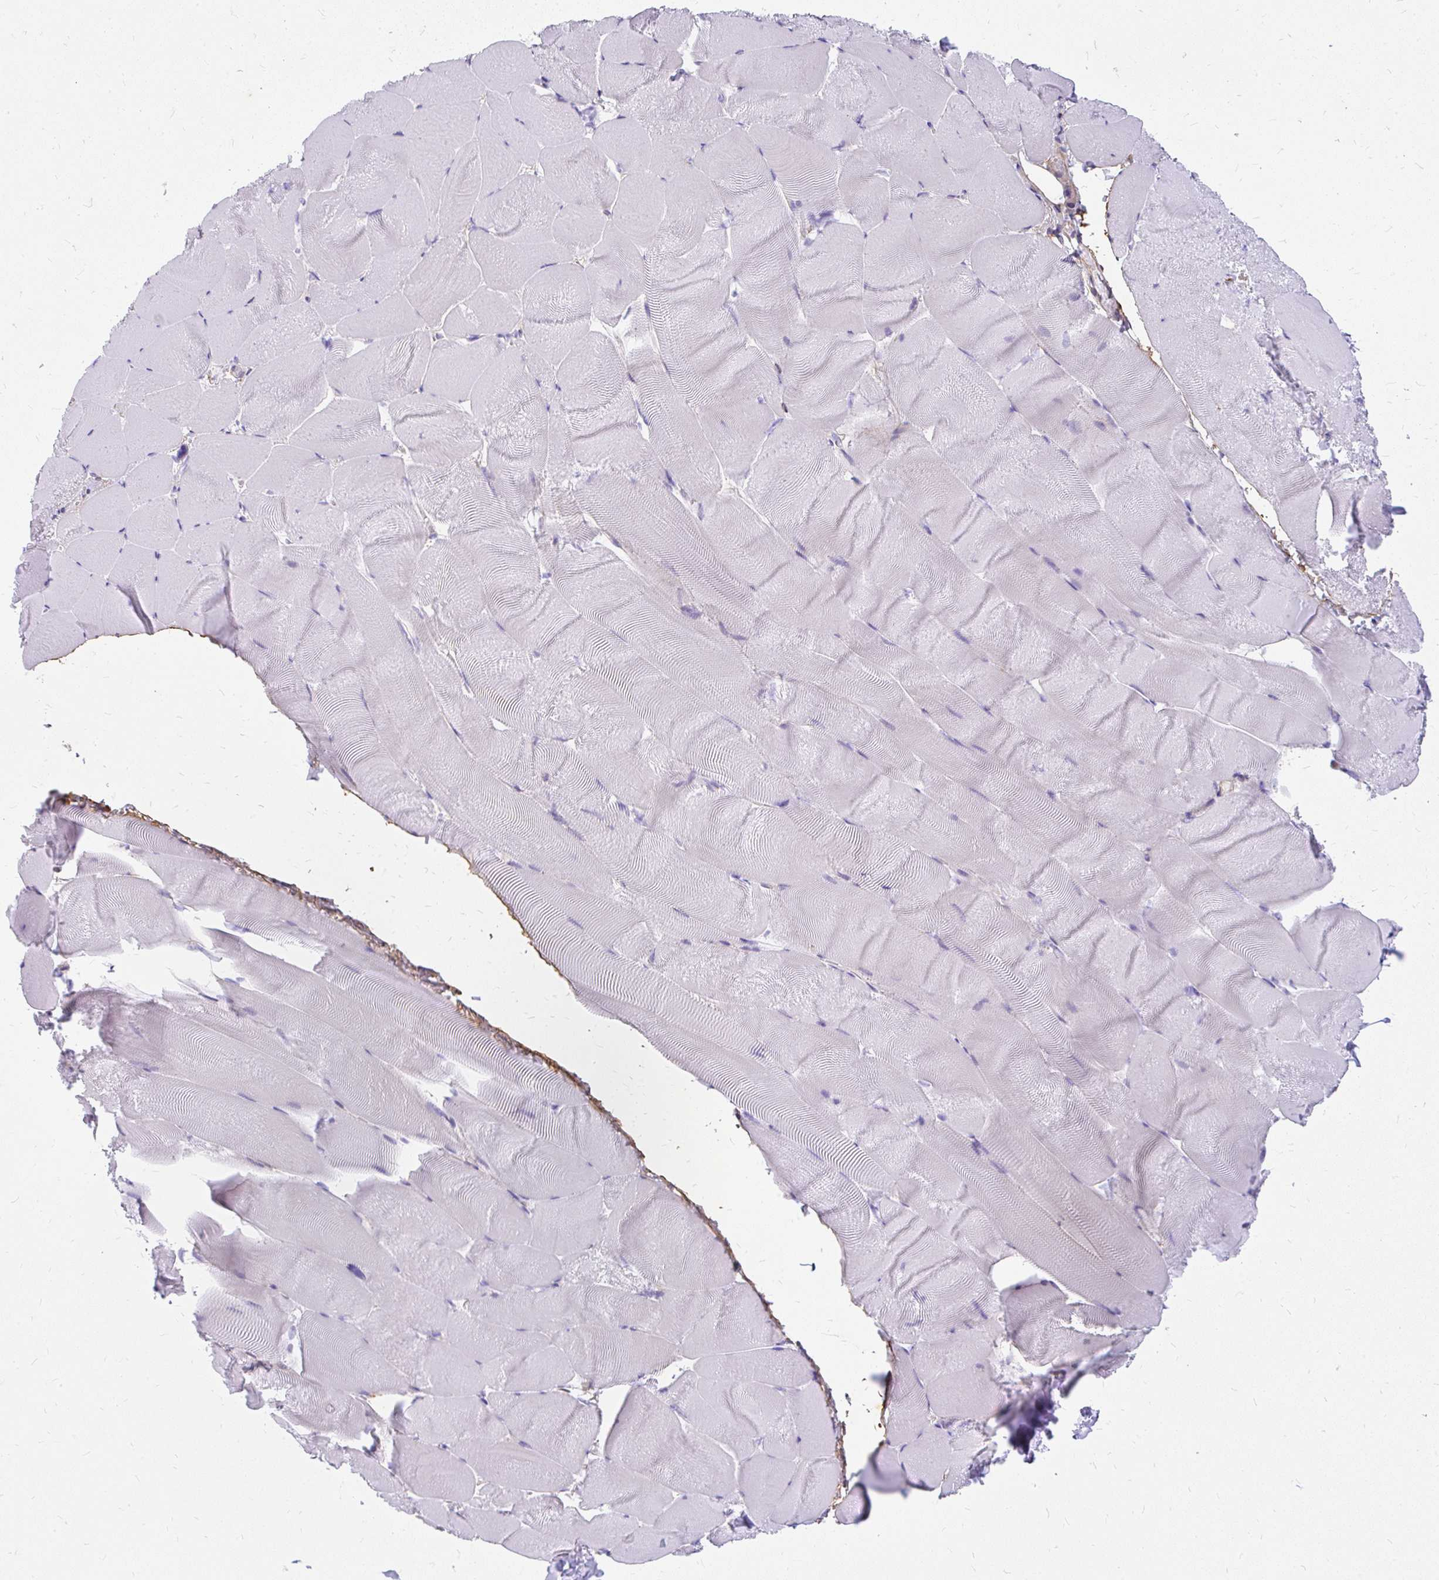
{"staining": {"intensity": "negative", "quantity": "none", "location": "none"}, "tissue": "skeletal muscle", "cell_type": "Myocytes", "image_type": "normal", "snomed": [{"axis": "morphology", "description": "Normal tissue, NOS"}, {"axis": "topography", "description": "Skeletal muscle"}], "caption": "High power microscopy photomicrograph of an immunohistochemistry micrograph of unremarkable skeletal muscle, revealing no significant expression in myocytes.", "gene": "FAM83C", "patient": {"sex": "female", "age": 64}}